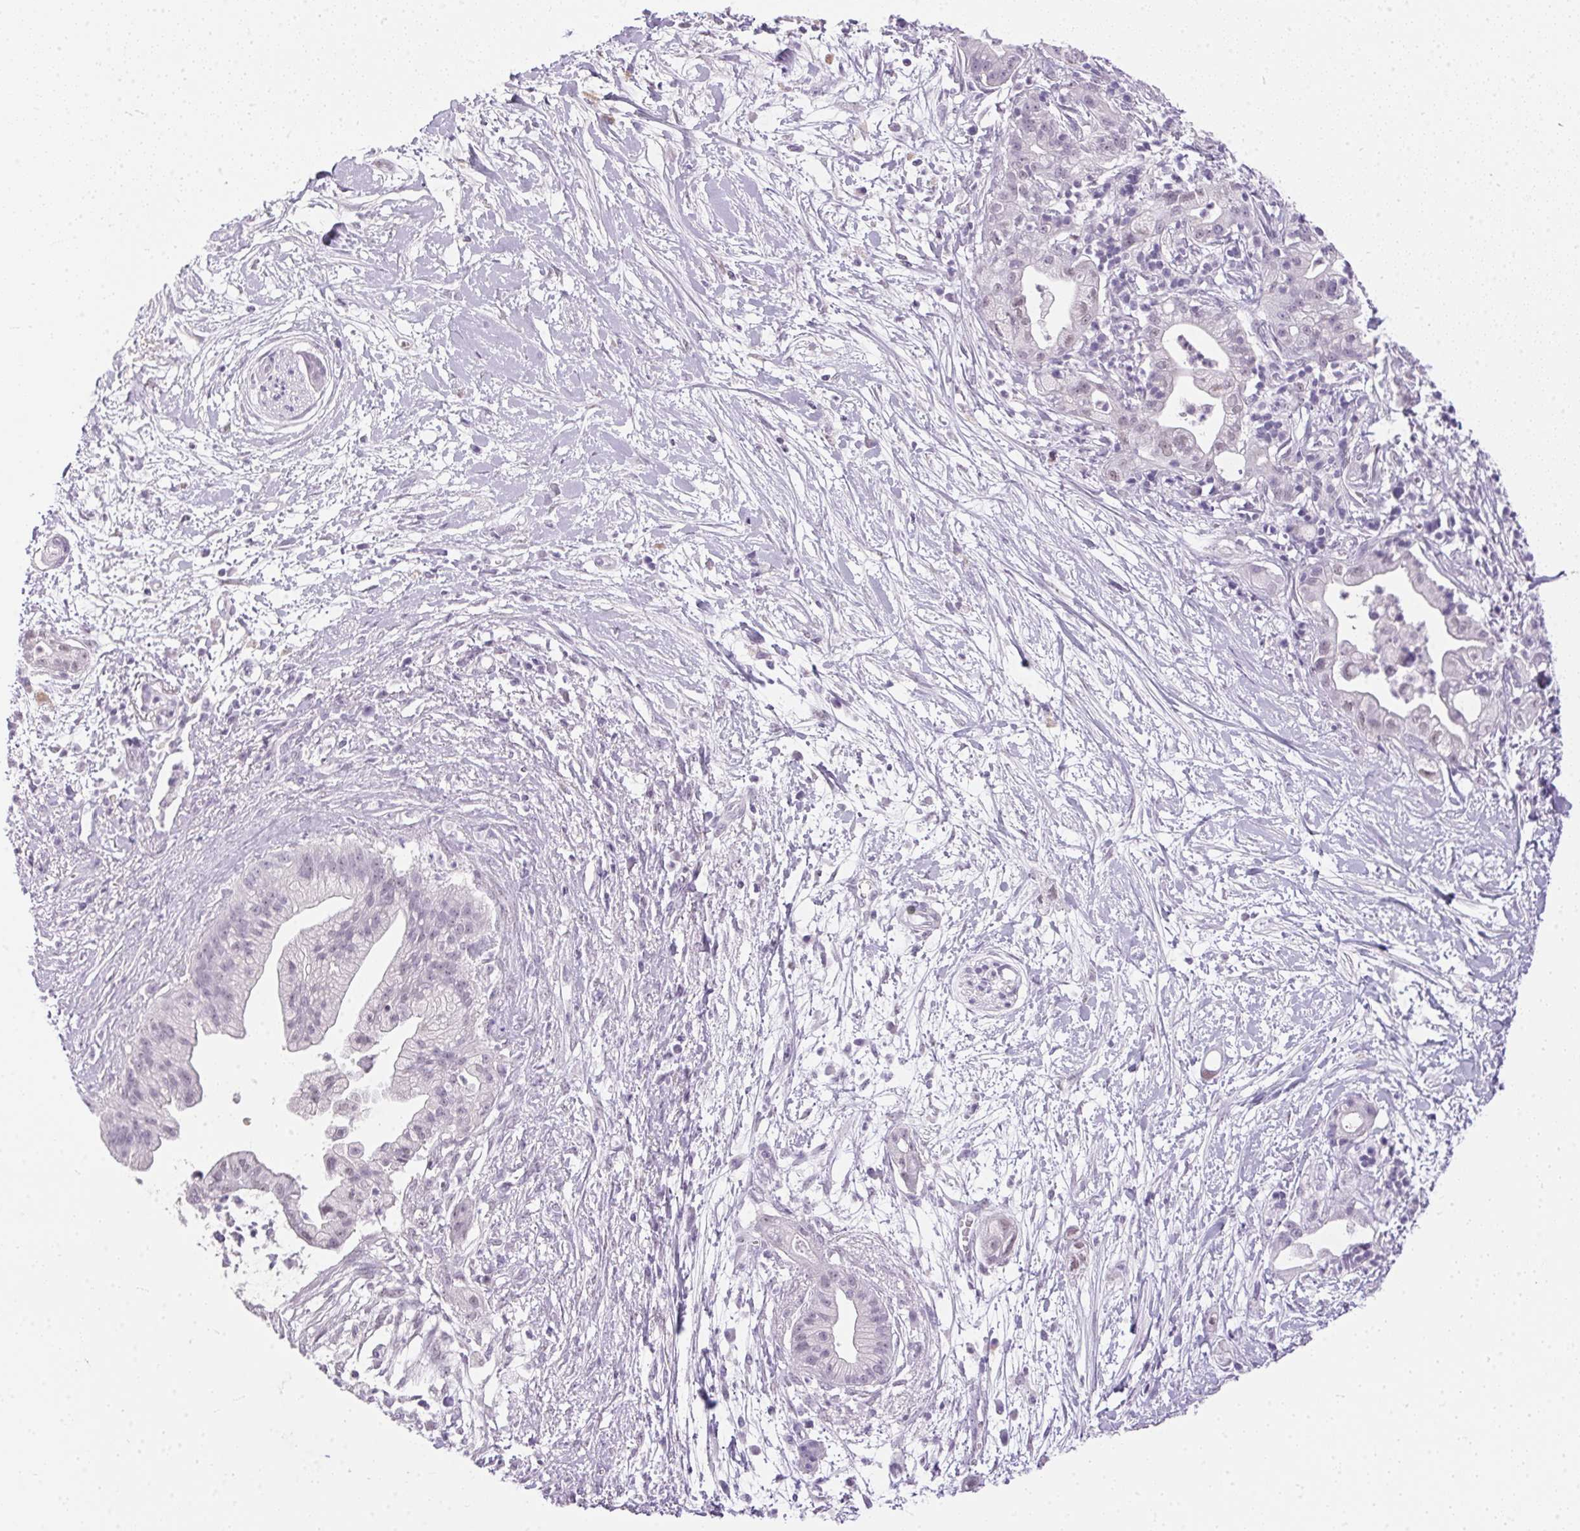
{"staining": {"intensity": "negative", "quantity": "none", "location": "none"}, "tissue": "pancreatic cancer", "cell_type": "Tumor cells", "image_type": "cancer", "snomed": [{"axis": "morphology", "description": "Normal tissue, NOS"}, {"axis": "morphology", "description": "Adenocarcinoma, NOS"}, {"axis": "topography", "description": "Lymph node"}, {"axis": "topography", "description": "Pancreas"}], "caption": "Immunohistochemistry histopathology image of pancreatic cancer (adenocarcinoma) stained for a protein (brown), which shows no expression in tumor cells.", "gene": "GBP6", "patient": {"sex": "female", "age": 58}}